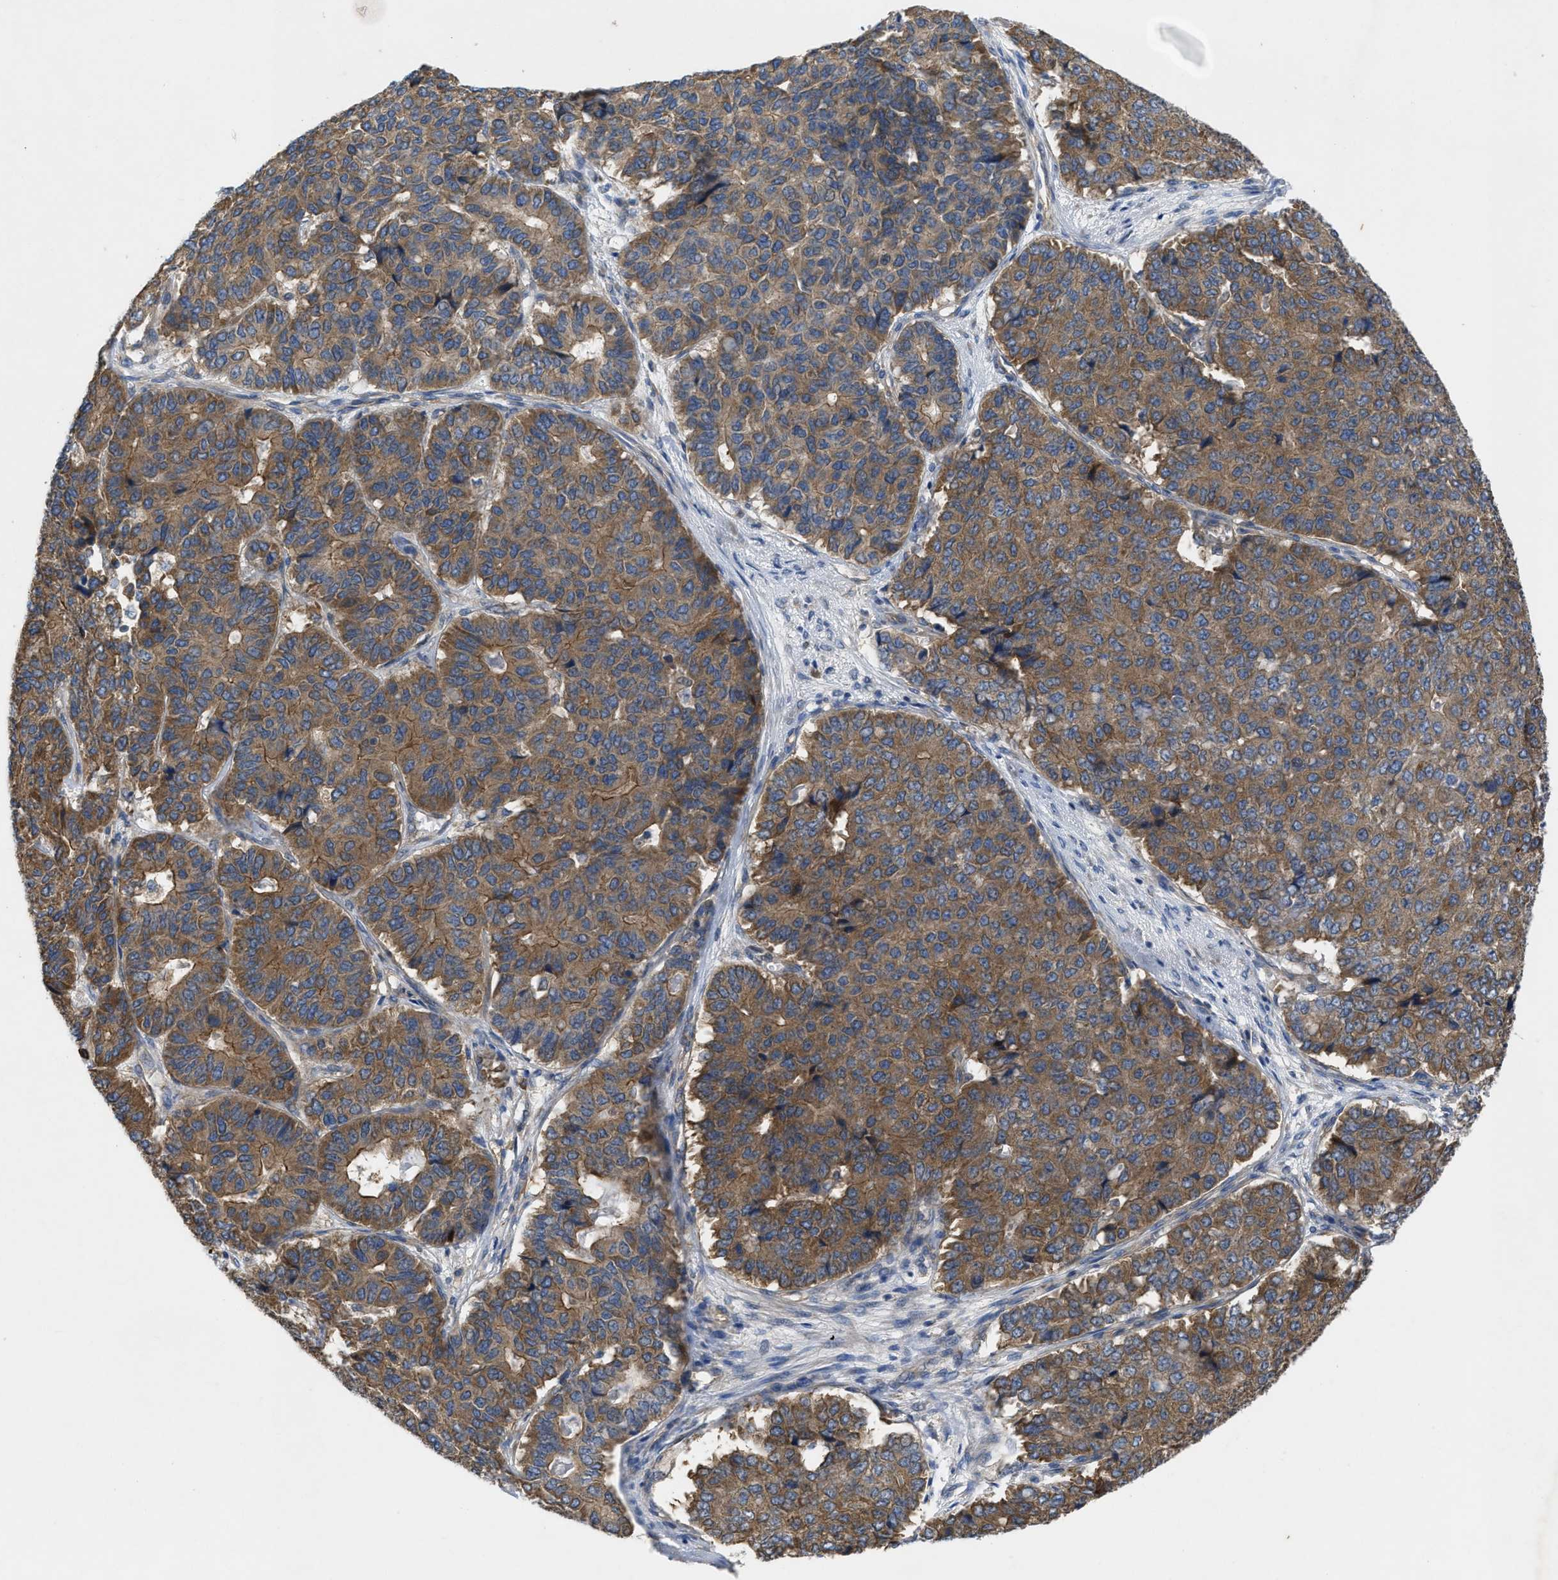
{"staining": {"intensity": "moderate", "quantity": ">75%", "location": "cytoplasmic/membranous"}, "tissue": "pancreatic cancer", "cell_type": "Tumor cells", "image_type": "cancer", "snomed": [{"axis": "morphology", "description": "Adenocarcinoma, NOS"}, {"axis": "topography", "description": "Pancreas"}], "caption": "Brown immunohistochemical staining in adenocarcinoma (pancreatic) demonstrates moderate cytoplasmic/membranous staining in about >75% of tumor cells.", "gene": "TMEM131", "patient": {"sex": "male", "age": 50}}